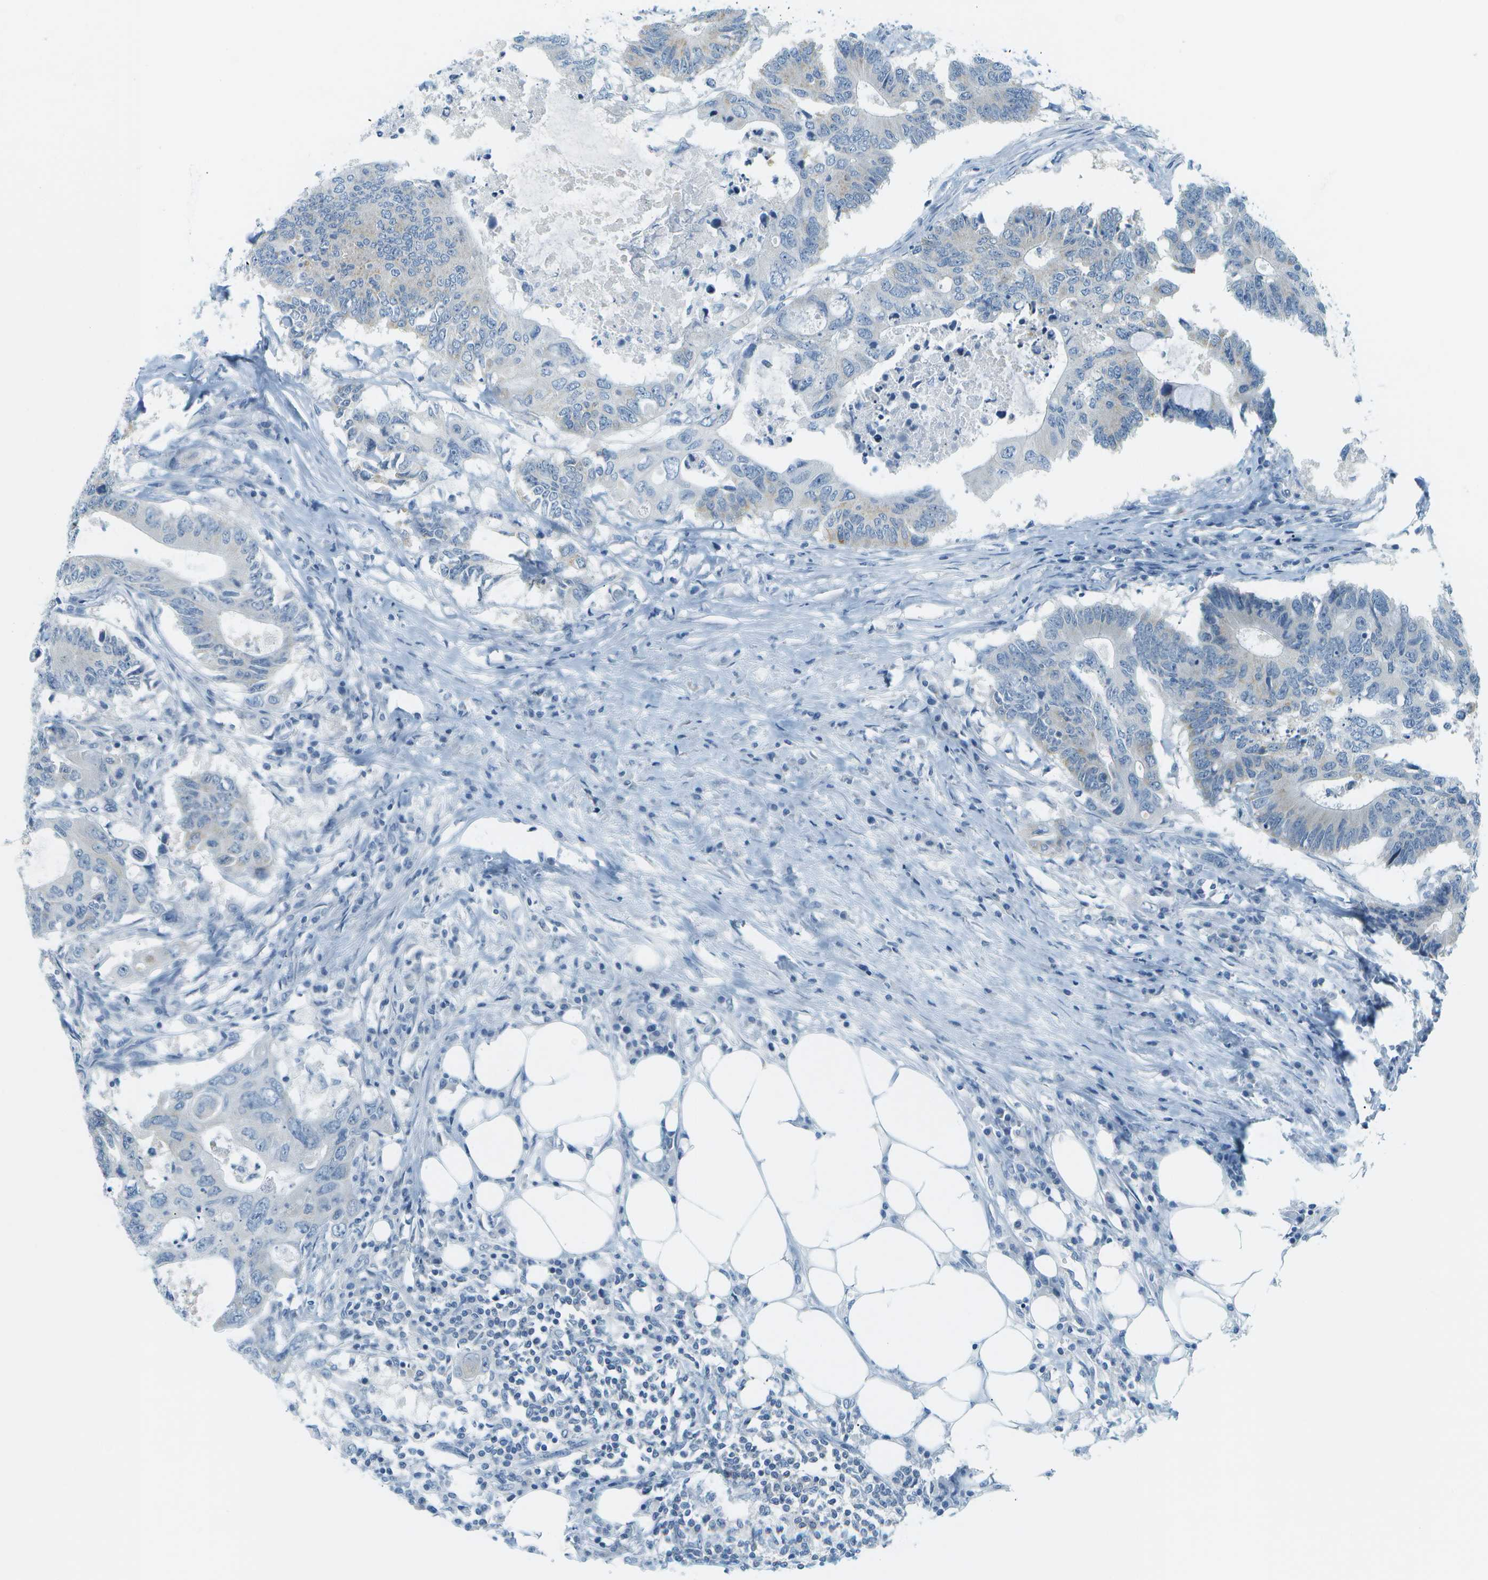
{"staining": {"intensity": "negative", "quantity": "none", "location": "none"}, "tissue": "colorectal cancer", "cell_type": "Tumor cells", "image_type": "cancer", "snomed": [{"axis": "morphology", "description": "Adenocarcinoma, NOS"}, {"axis": "topography", "description": "Colon"}], "caption": "This is an immunohistochemistry (IHC) image of human adenocarcinoma (colorectal). There is no expression in tumor cells.", "gene": "SMYD5", "patient": {"sex": "male", "age": 71}}